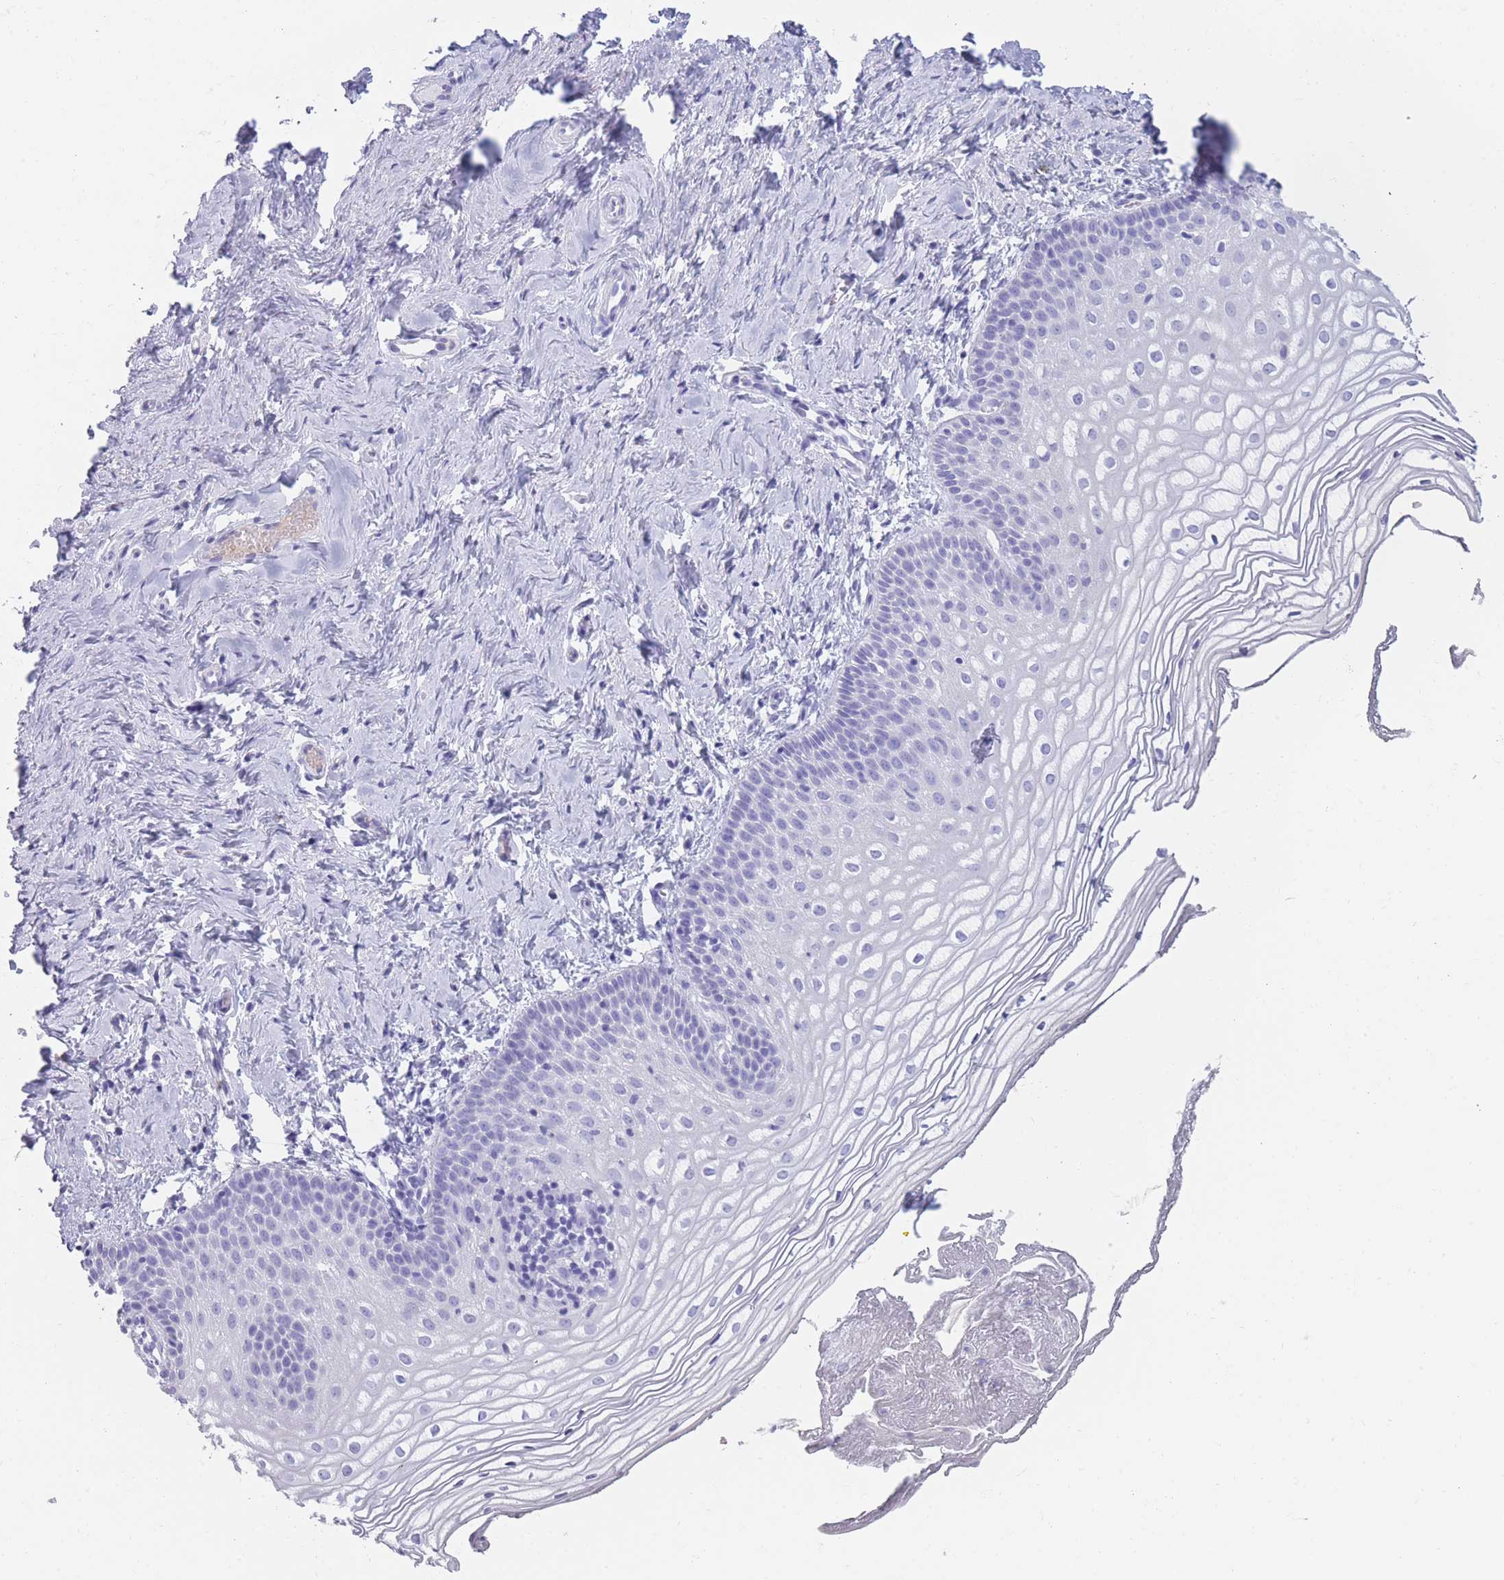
{"staining": {"intensity": "negative", "quantity": "none", "location": "none"}, "tissue": "vagina", "cell_type": "Squamous epithelial cells", "image_type": "normal", "snomed": [{"axis": "morphology", "description": "Normal tissue, NOS"}, {"axis": "topography", "description": "Vagina"}], "caption": "The image shows no staining of squamous epithelial cells in benign vagina.", "gene": "TNFSF11", "patient": {"sex": "female", "age": 56}}